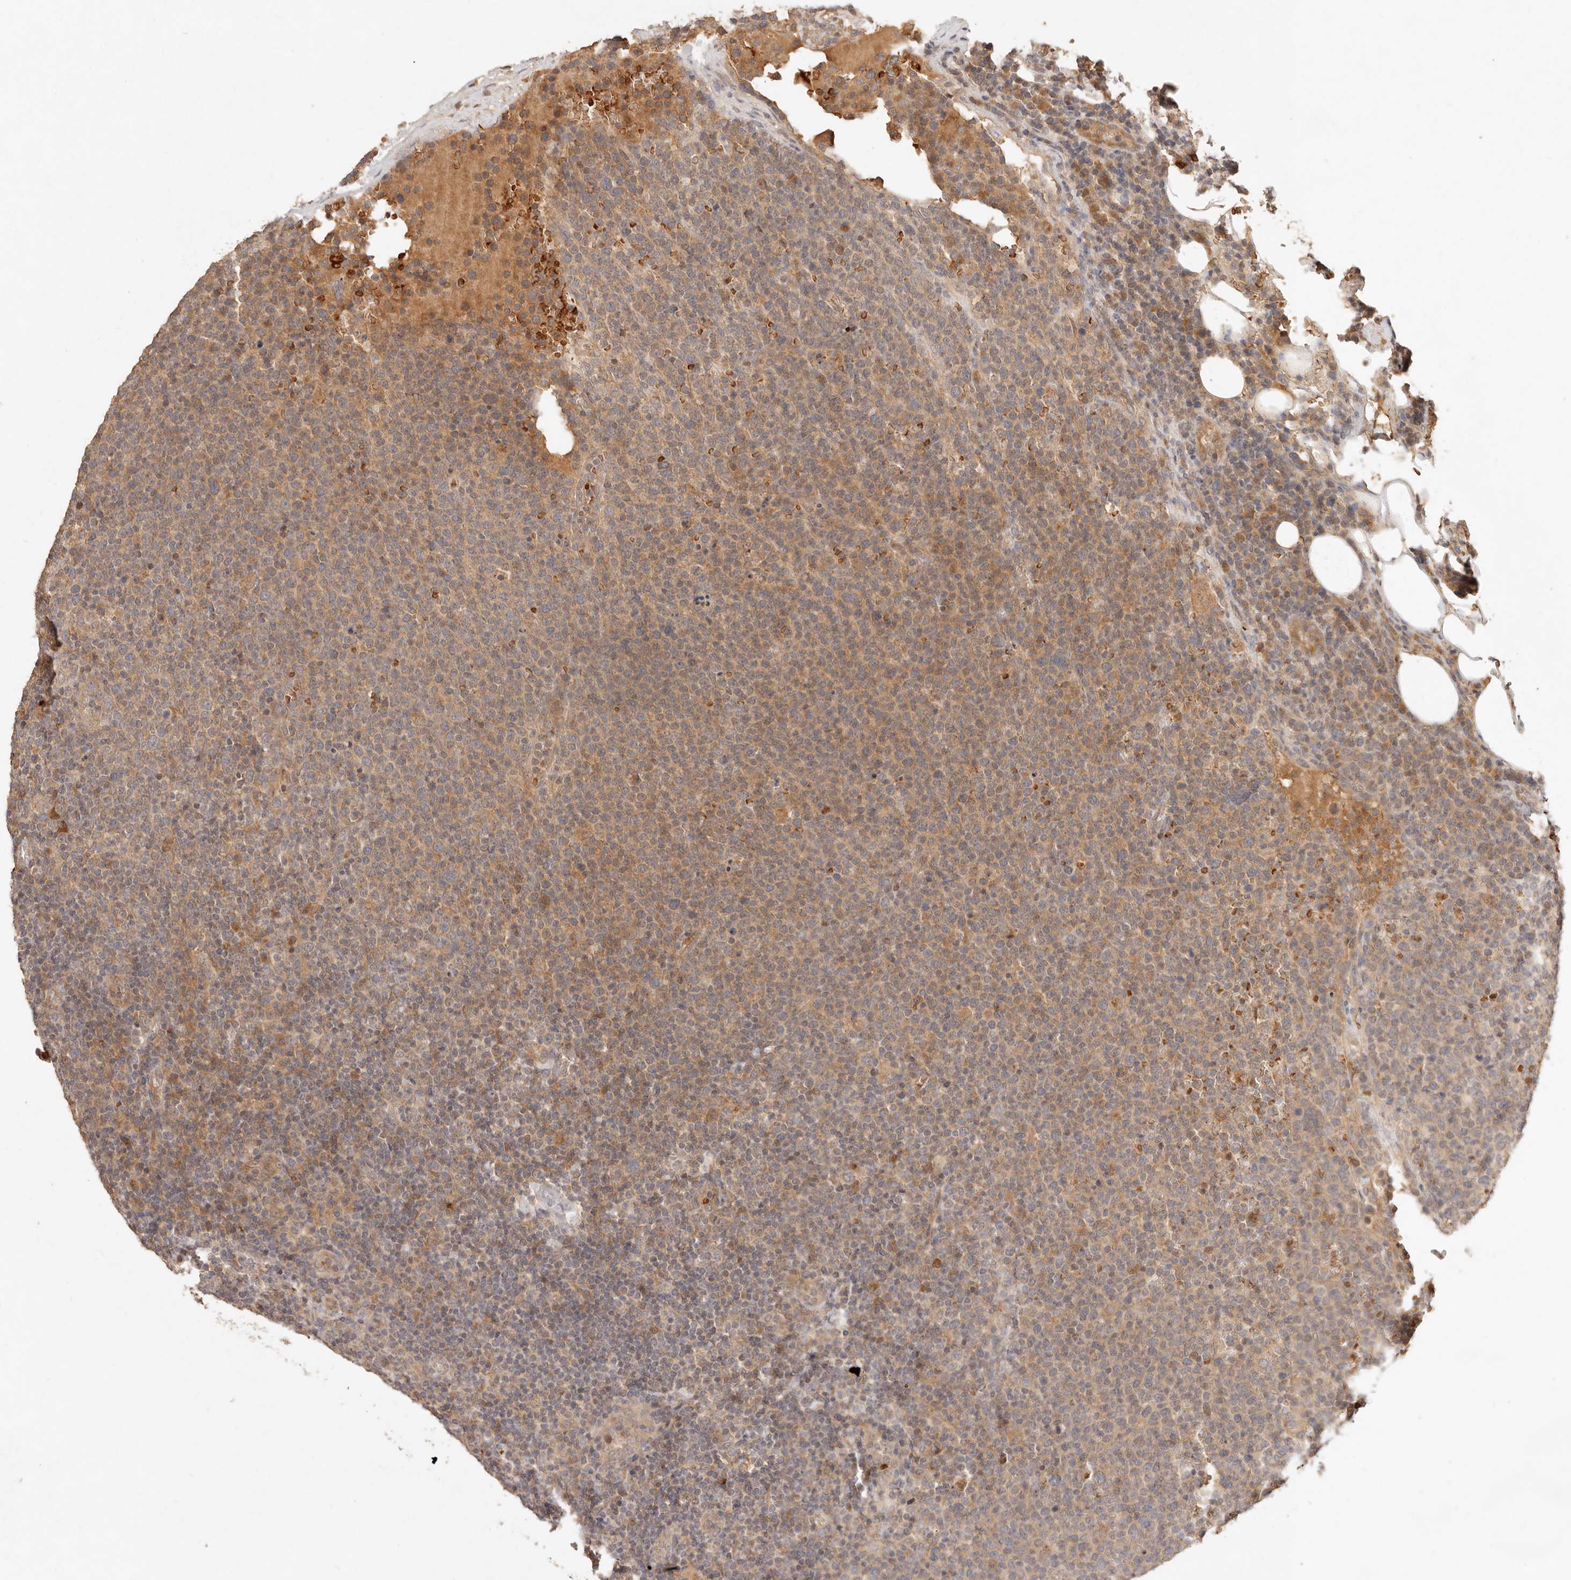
{"staining": {"intensity": "moderate", "quantity": ">75%", "location": "cytoplasmic/membranous"}, "tissue": "lymphoma", "cell_type": "Tumor cells", "image_type": "cancer", "snomed": [{"axis": "morphology", "description": "Malignant lymphoma, non-Hodgkin's type, High grade"}, {"axis": "topography", "description": "Lymph node"}], "caption": "IHC staining of high-grade malignant lymphoma, non-Hodgkin's type, which exhibits medium levels of moderate cytoplasmic/membranous expression in about >75% of tumor cells indicating moderate cytoplasmic/membranous protein positivity. The staining was performed using DAB (3,3'-diaminobenzidine) (brown) for protein detection and nuclei were counterstained in hematoxylin (blue).", "gene": "FREM2", "patient": {"sex": "male", "age": 61}}